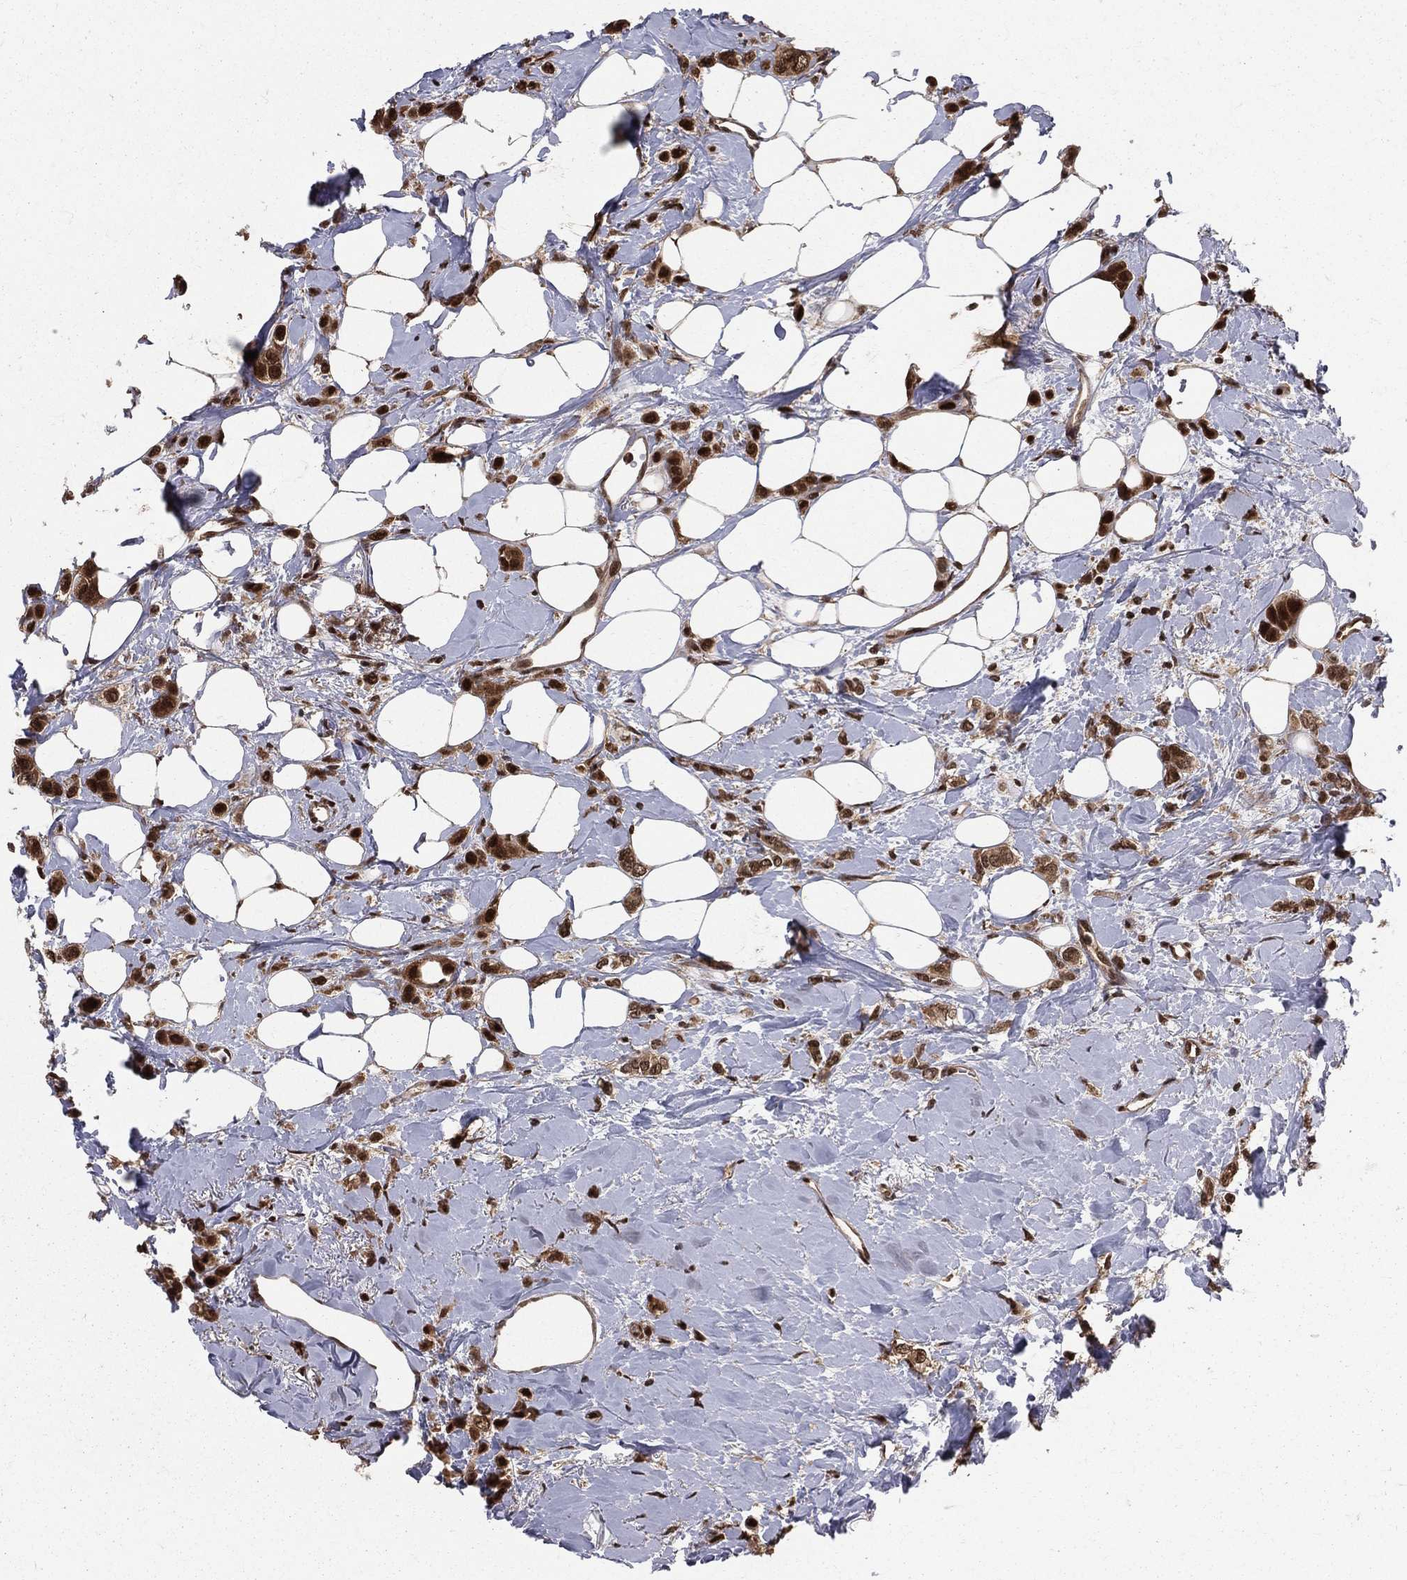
{"staining": {"intensity": "strong", "quantity": ">75%", "location": "nuclear"}, "tissue": "breast cancer", "cell_type": "Tumor cells", "image_type": "cancer", "snomed": [{"axis": "morphology", "description": "Lobular carcinoma"}, {"axis": "topography", "description": "Breast"}], "caption": "Tumor cells display high levels of strong nuclear positivity in approximately >75% of cells in human breast cancer. The staining is performed using DAB brown chromogen to label protein expression. The nuclei are counter-stained blue using hematoxylin.", "gene": "COPS4", "patient": {"sex": "female", "age": 66}}